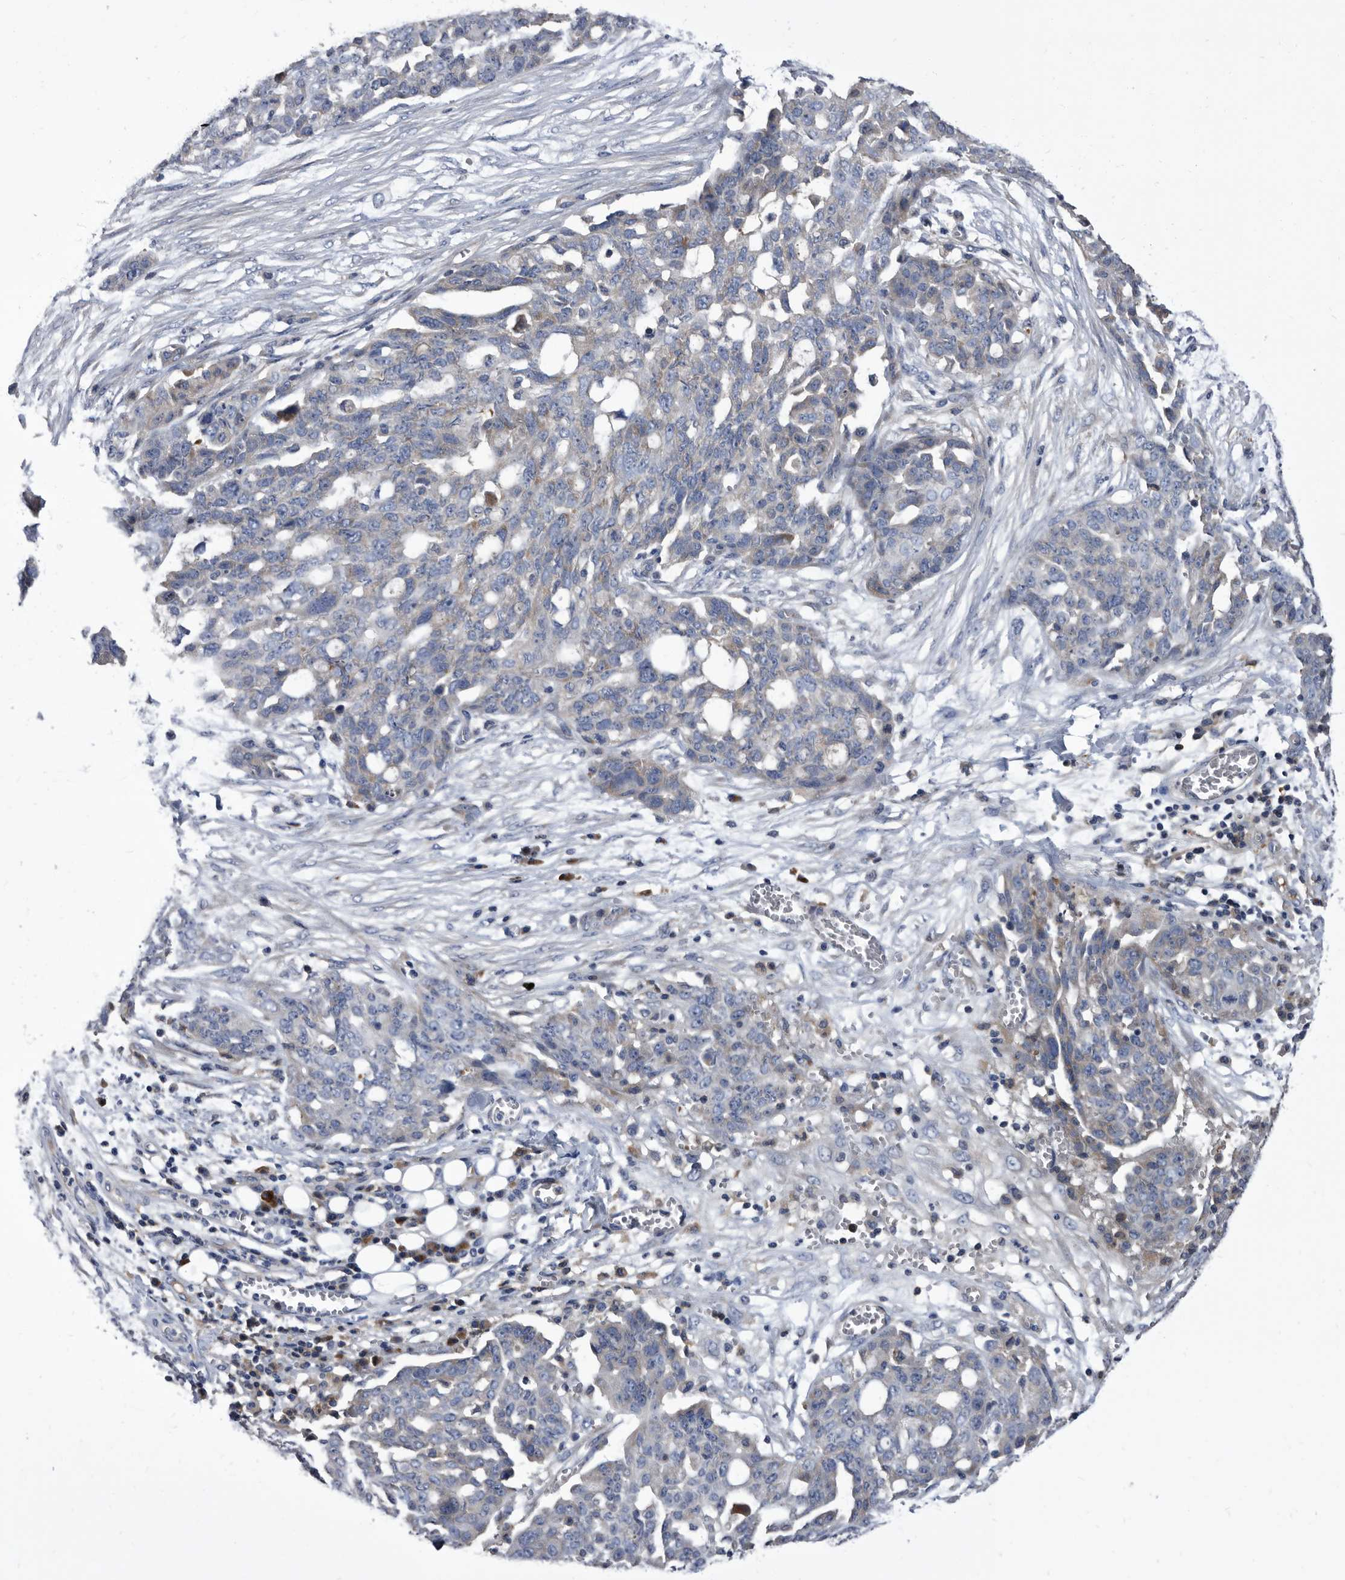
{"staining": {"intensity": "negative", "quantity": "none", "location": "none"}, "tissue": "ovarian cancer", "cell_type": "Tumor cells", "image_type": "cancer", "snomed": [{"axis": "morphology", "description": "Cystadenocarcinoma, serous, NOS"}, {"axis": "topography", "description": "Soft tissue"}, {"axis": "topography", "description": "Ovary"}], "caption": "The histopathology image reveals no staining of tumor cells in serous cystadenocarcinoma (ovarian).", "gene": "DTNBP1", "patient": {"sex": "female", "age": 57}}